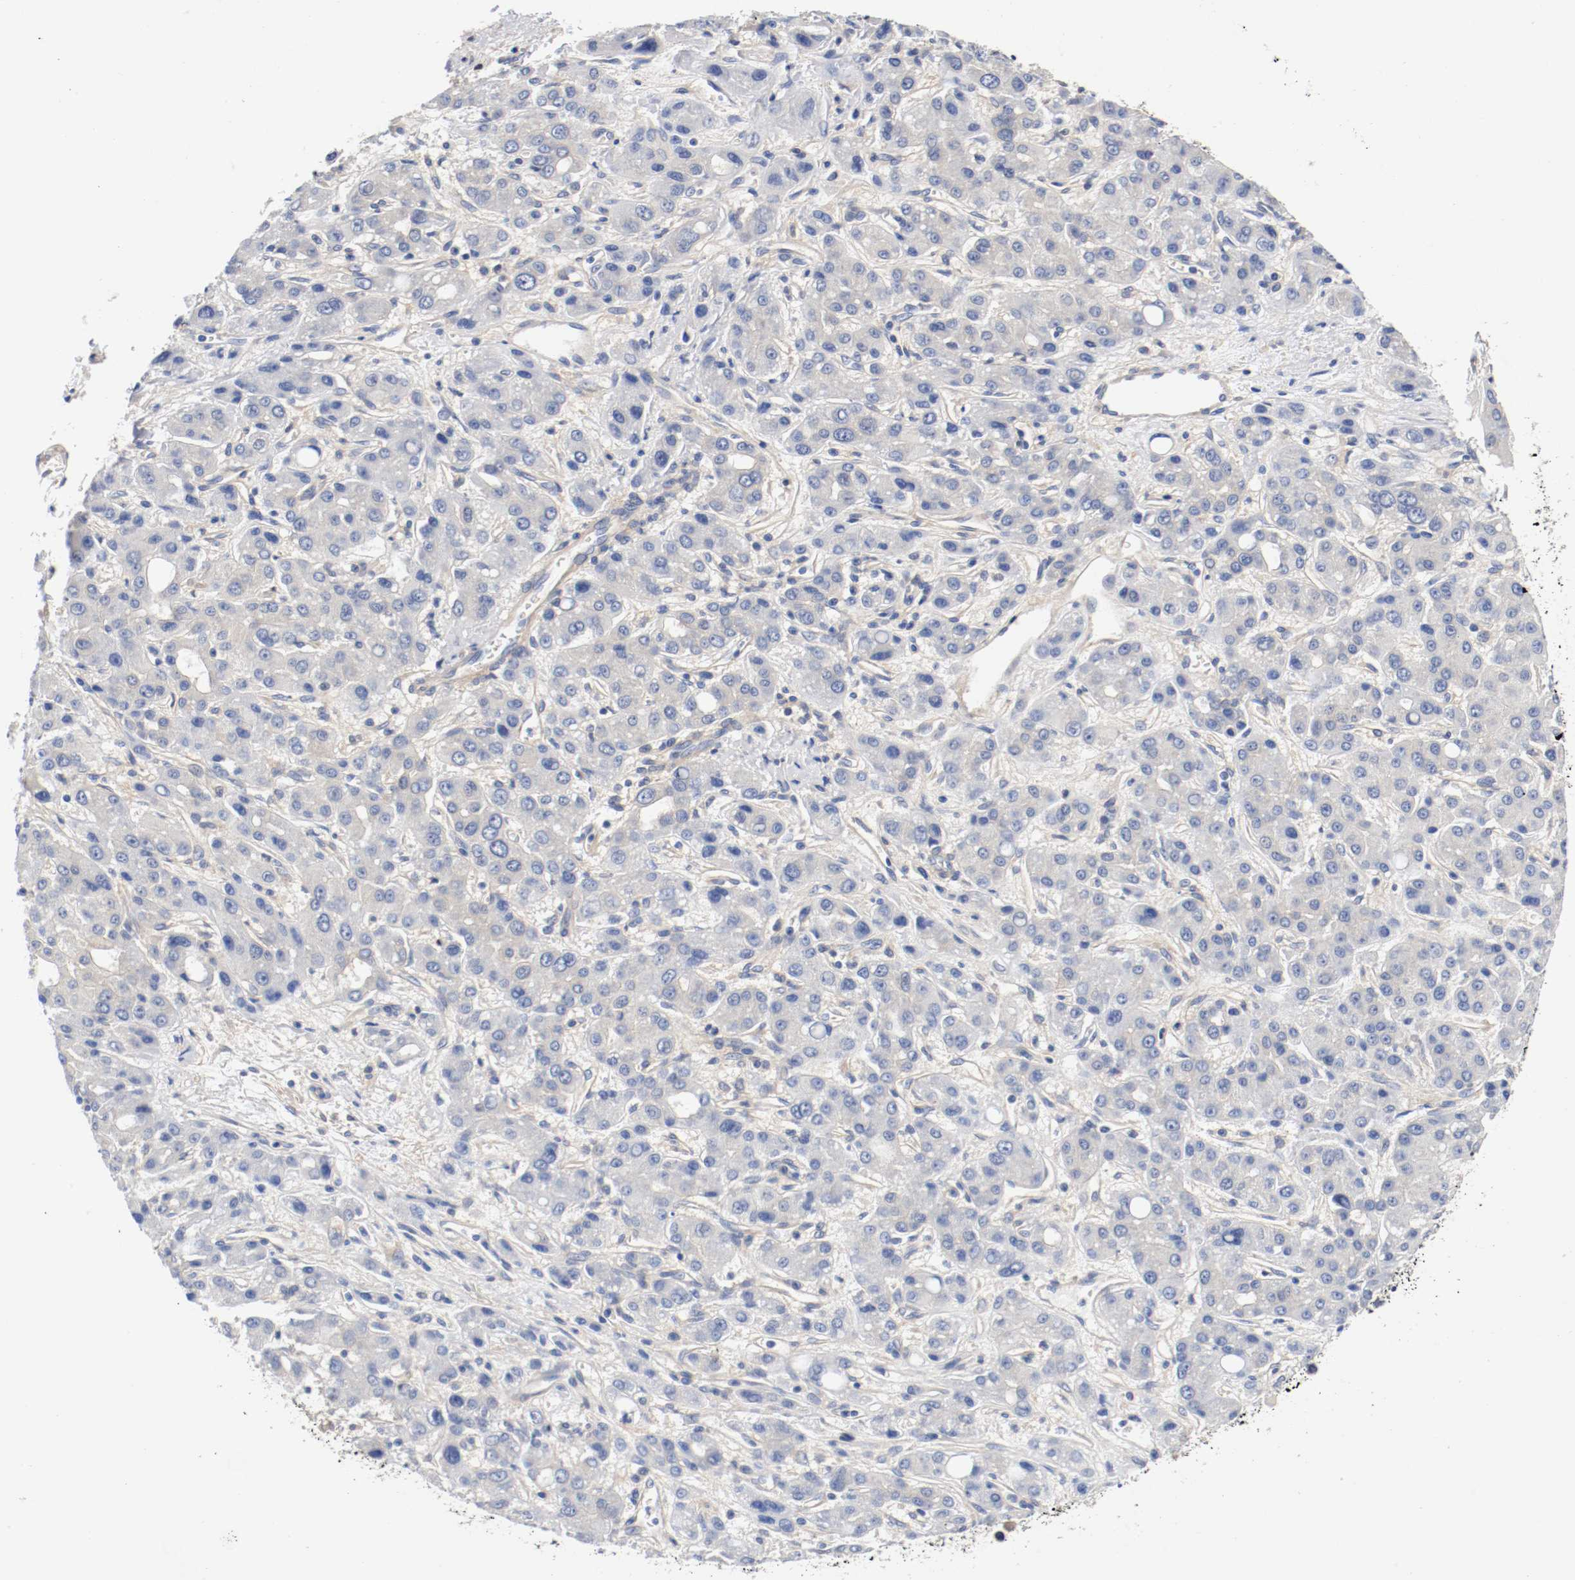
{"staining": {"intensity": "negative", "quantity": "none", "location": "none"}, "tissue": "liver cancer", "cell_type": "Tumor cells", "image_type": "cancer", "snomed": [{"axis": "morphology", "description": "Carcinoma, Hepatocellular, NOS"}, {"axis": "topography", "description": "Liver"}], "caption": "Immunohistochemical staining of human liver hepatocellular carcinoma demonstrates no significant staining in tumor cells.", "gene": "HGS", "patient": {"sex": "male", "age": 55}}